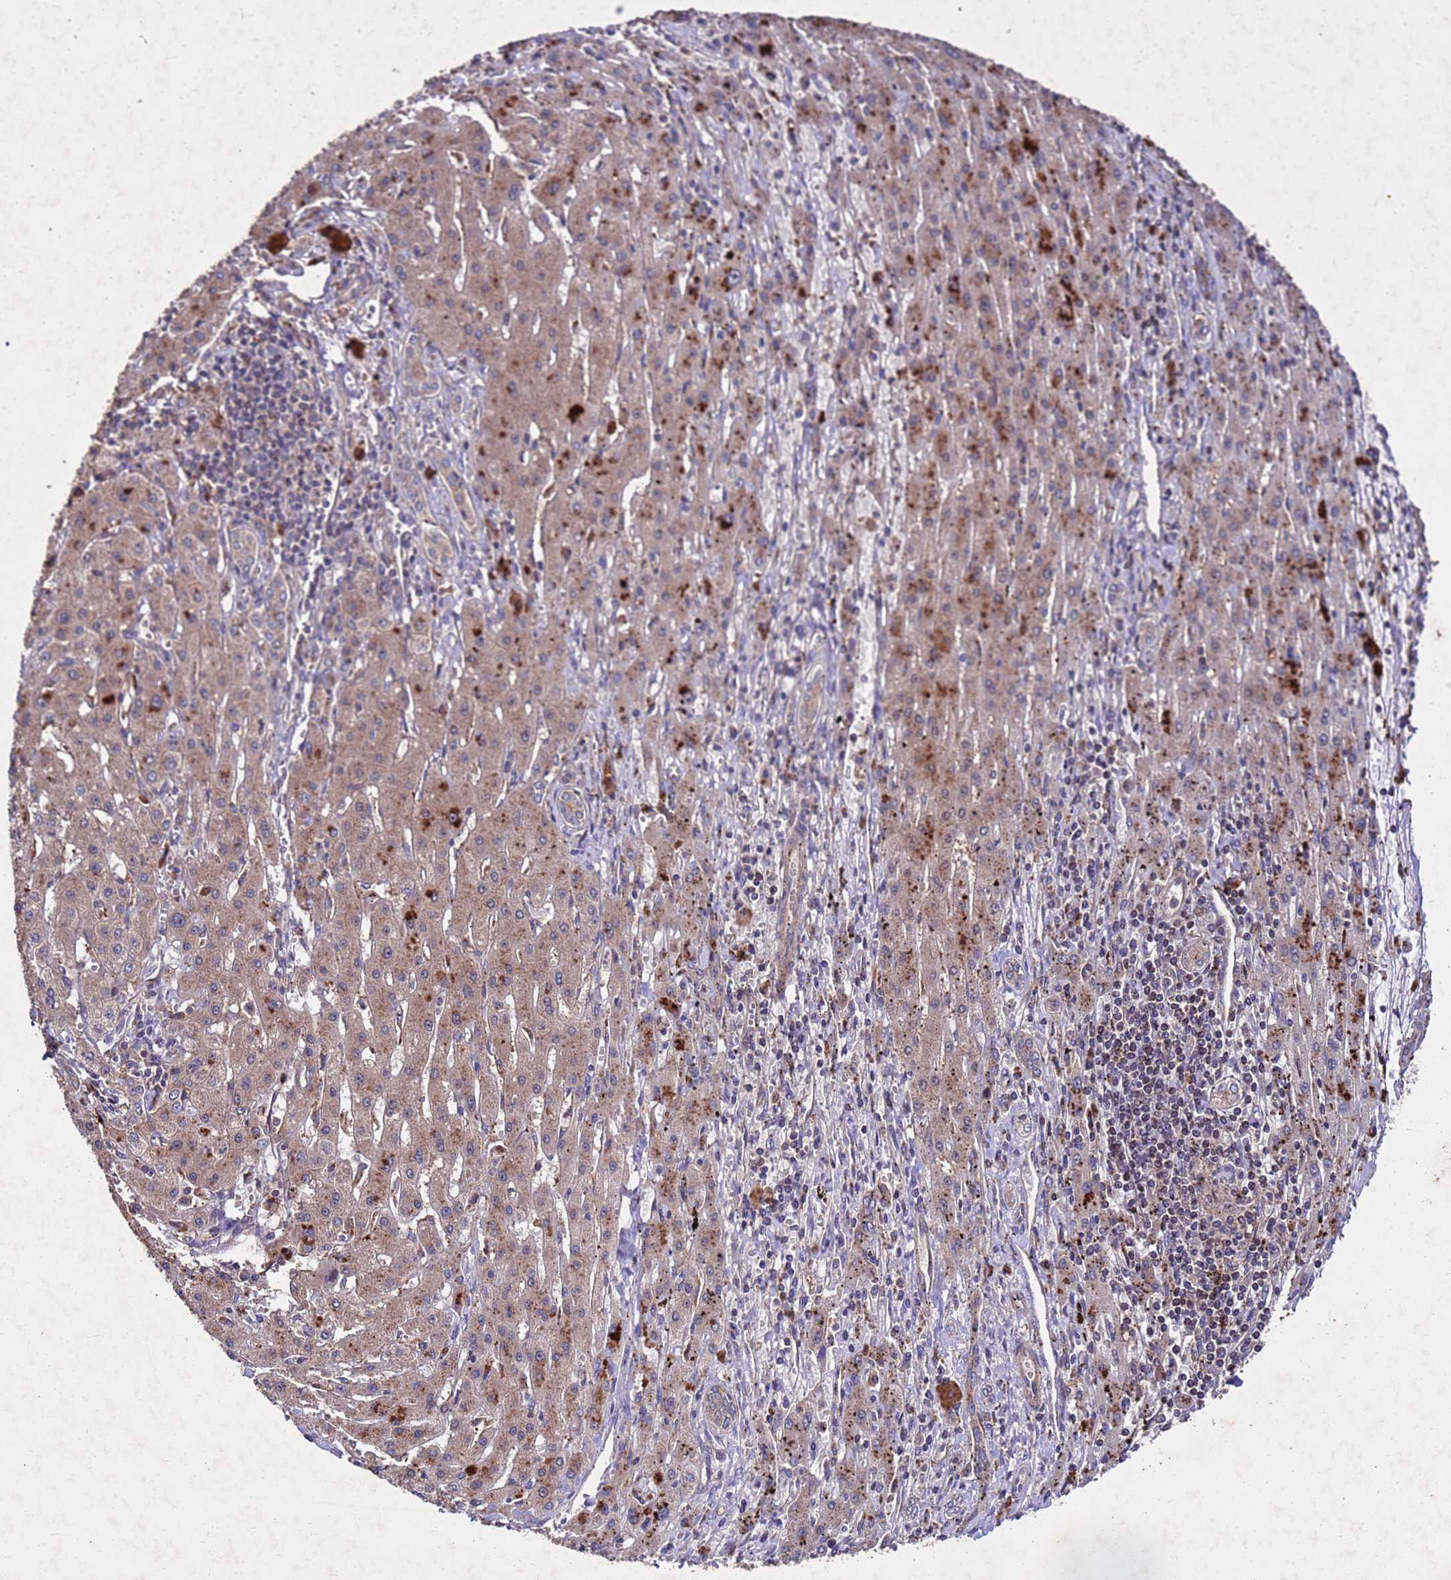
{"staining": {"intensity": "moderate", "quantity": ">75%", "location": "cytoplasmic/membranous"}, "tissue": "liver cancer", "cell_type": "Tumor cells", "image_type": "cancer", "snomed": [{"axis": "morphology", "description": "Carcinoma, Hepatocellular, NOS"}, {"axis": "topography", "description": "Liver"}], "caption": "Liver cancer stained with a brown dye reveals moderate cytoplasmic/membranous positive expression in approximately >75% of tumor cells.", "gene": "TOR4A", "patient": {"sex": "male", "age": 72}}